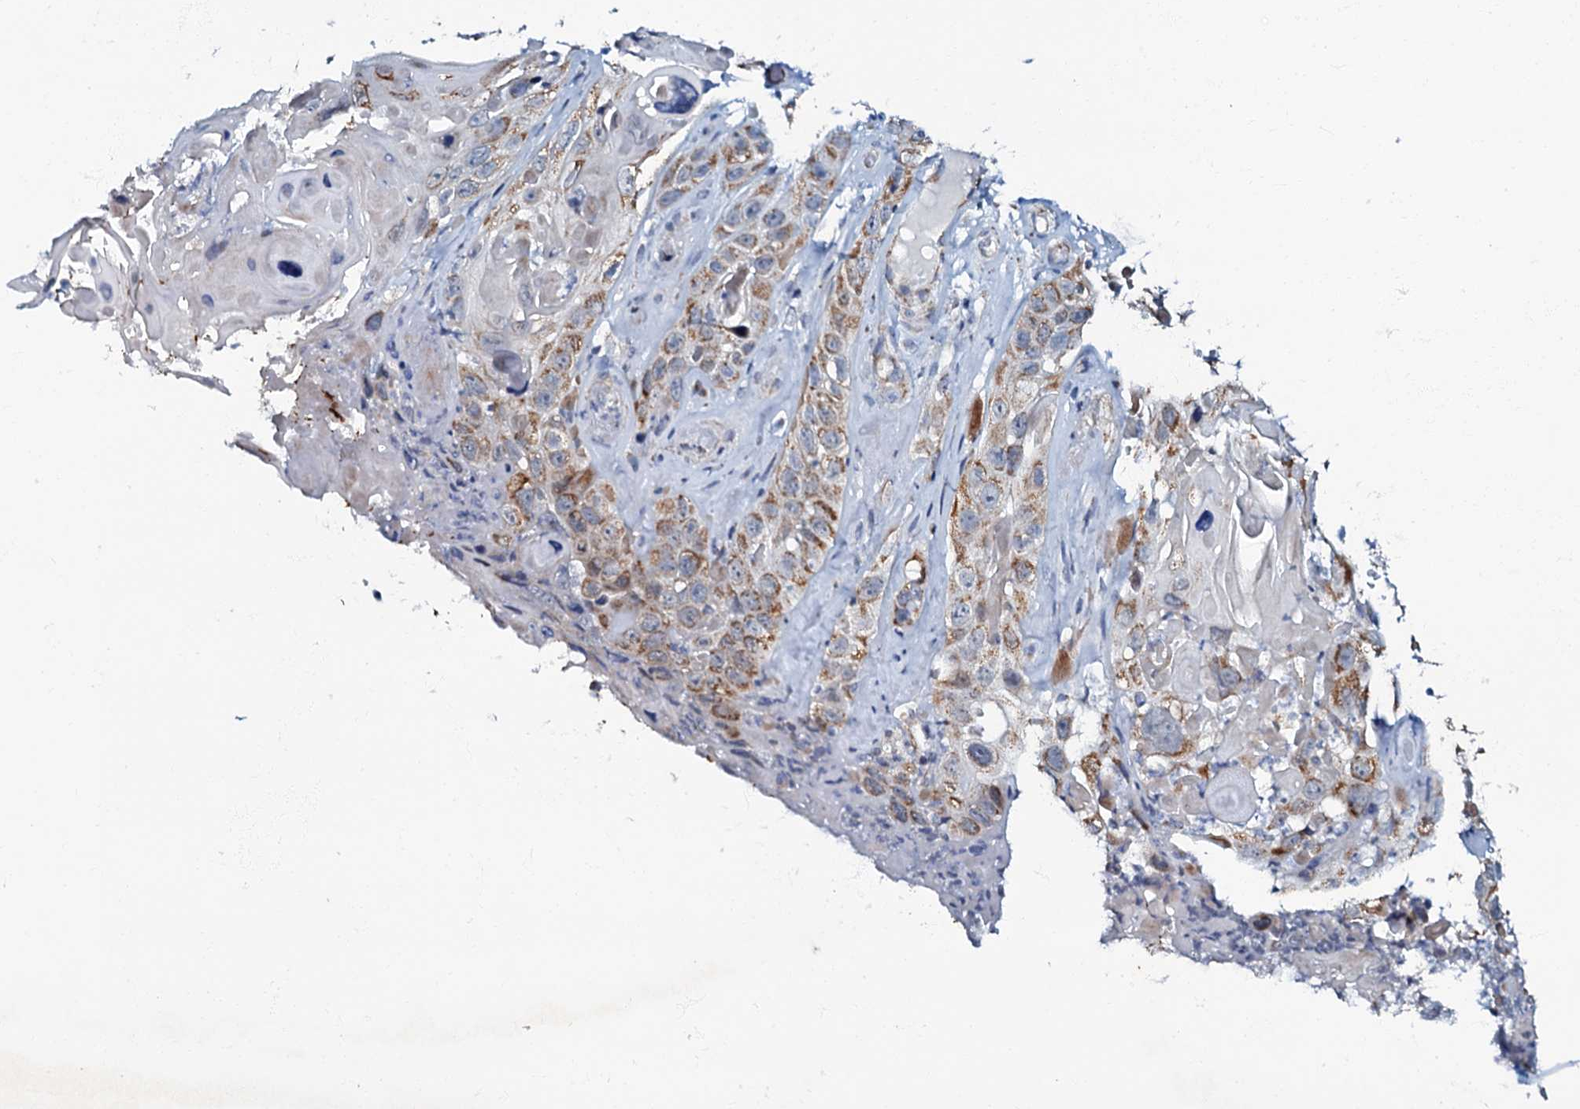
{"staining": {"intensity": "moderate", "quantity": ">75%", "location": "cytoplasmic/membranous"}, "tissue": "skin cancer", "cell_type": "Tumor cells", "image_type": "cancer", "snomed": [{"axis": "morphology", "description": "Squamous cell carcinoma, NOS"}, {"axis": "topography", "description": "Skin"}], "caption": "Immunohistochemistry (IHC) staining of skin cancer, which reveals medium levels of moderate cytoplasmic/membranous expression in about >75% of tumor cells indicating moderate cytoplasmic/membranous protein staining. The staining was performed using DAB (brown) for protein detection and nuclei were counterstained in hematoxylin (blue).", "gene": "MRPL51", "patient": {"sex": "male", "age": 55}}